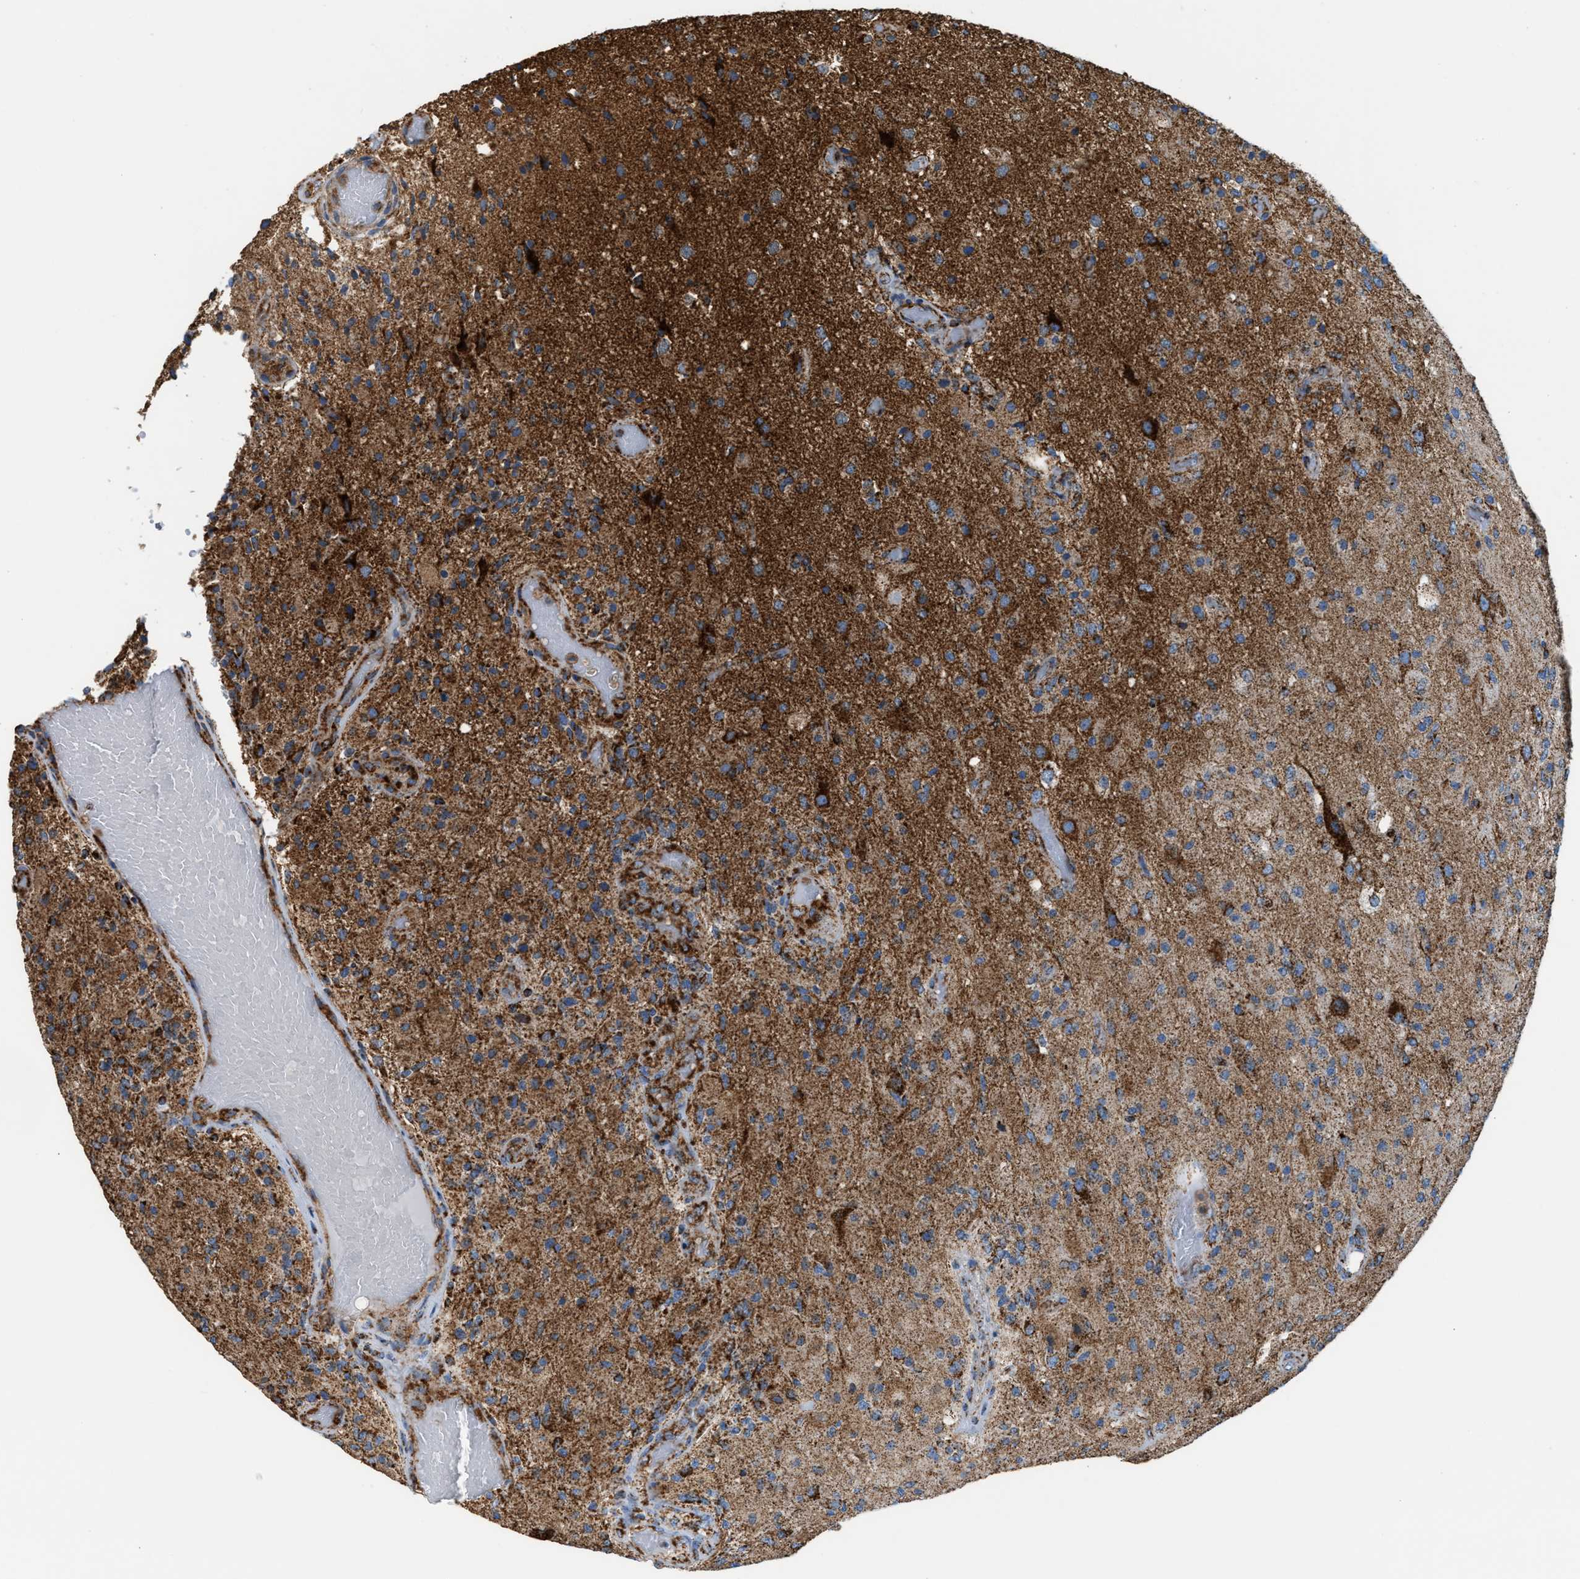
{"staining": {"intensity": "strong", "quantity": "25%-75%", "location": "cytoplasmic/membranous"}, "tissue": "glioma", "cell_type": "Tumor cells", "image_type": "cancer", "snomed": [{"axis": "morphology", "description": "Normal tissue, NOS"}, {"axis": "morphology", "description": "Glioma, malignant, High grade"}, {"axis": "topography", "description": "Cerebral cortex"}], "caption": "There is high levels of strong cytoplasmic/membranous expression in tumor cells of malignant glioma (high-grade), as demonstrated by immunohistochemical staining (brown color).", "gene": "ECHS1", "patient": {"sex": "male", "age": 77}}